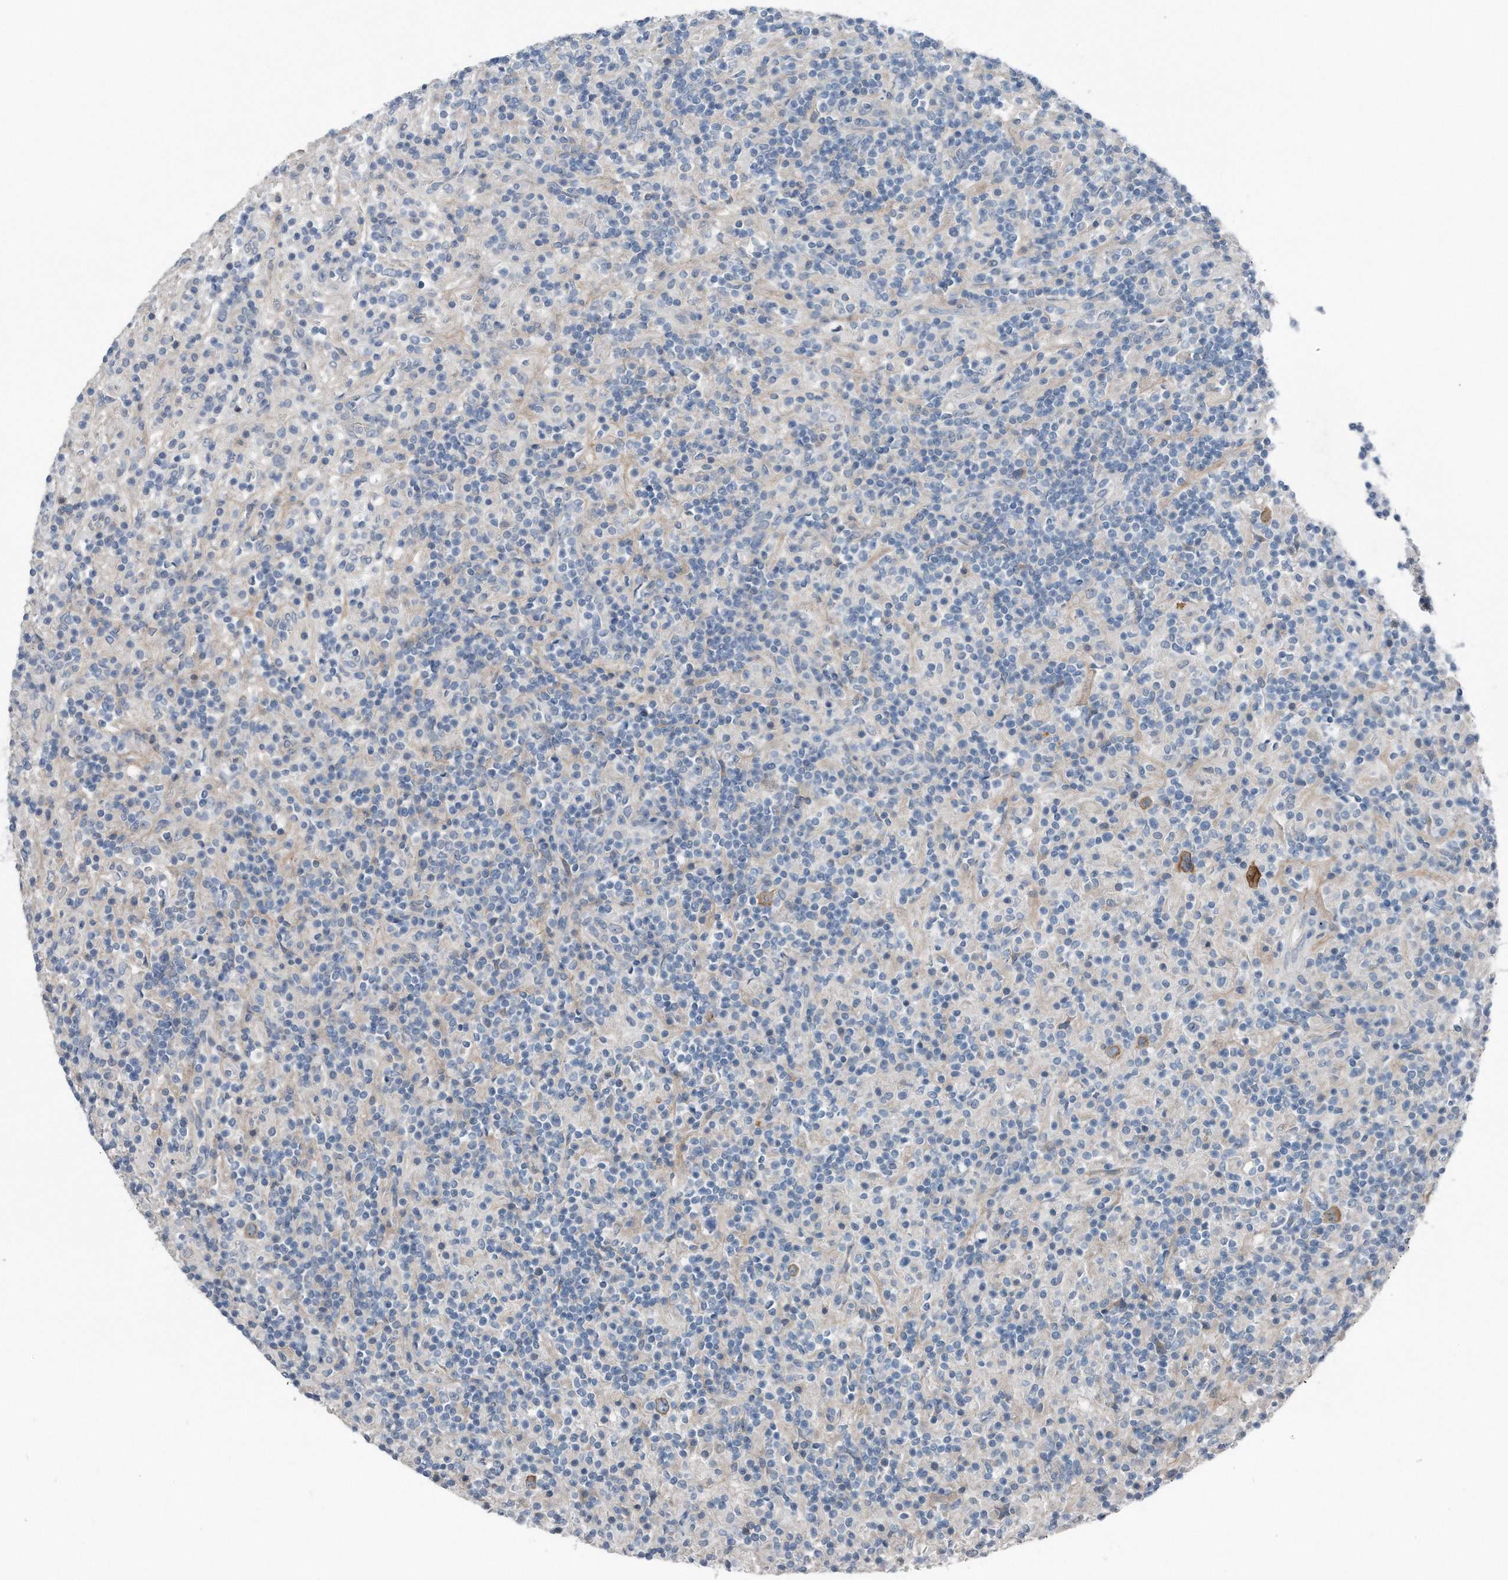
{"staining": {"intensity": "moderate", "quantity": "25%-75%", "location": "cytoplasmic/membranous"}, "tissue": "lymphoma", "cell_type": "Tumor cells", "image_type": "cancer", "snomed": [{"axis": "morphology", "description": "Hodgkin's disease, NOS"}, {"axis": "topography", "description": "Lymph node"}], "caption": "The image displays staining of Hodgkin's disease, revealing moderate cytoplasmic/membranous protein positivity (brown color) within tumor cells.", "gene": "YRDC", "patient": {"sex": "male", "age": 70}}